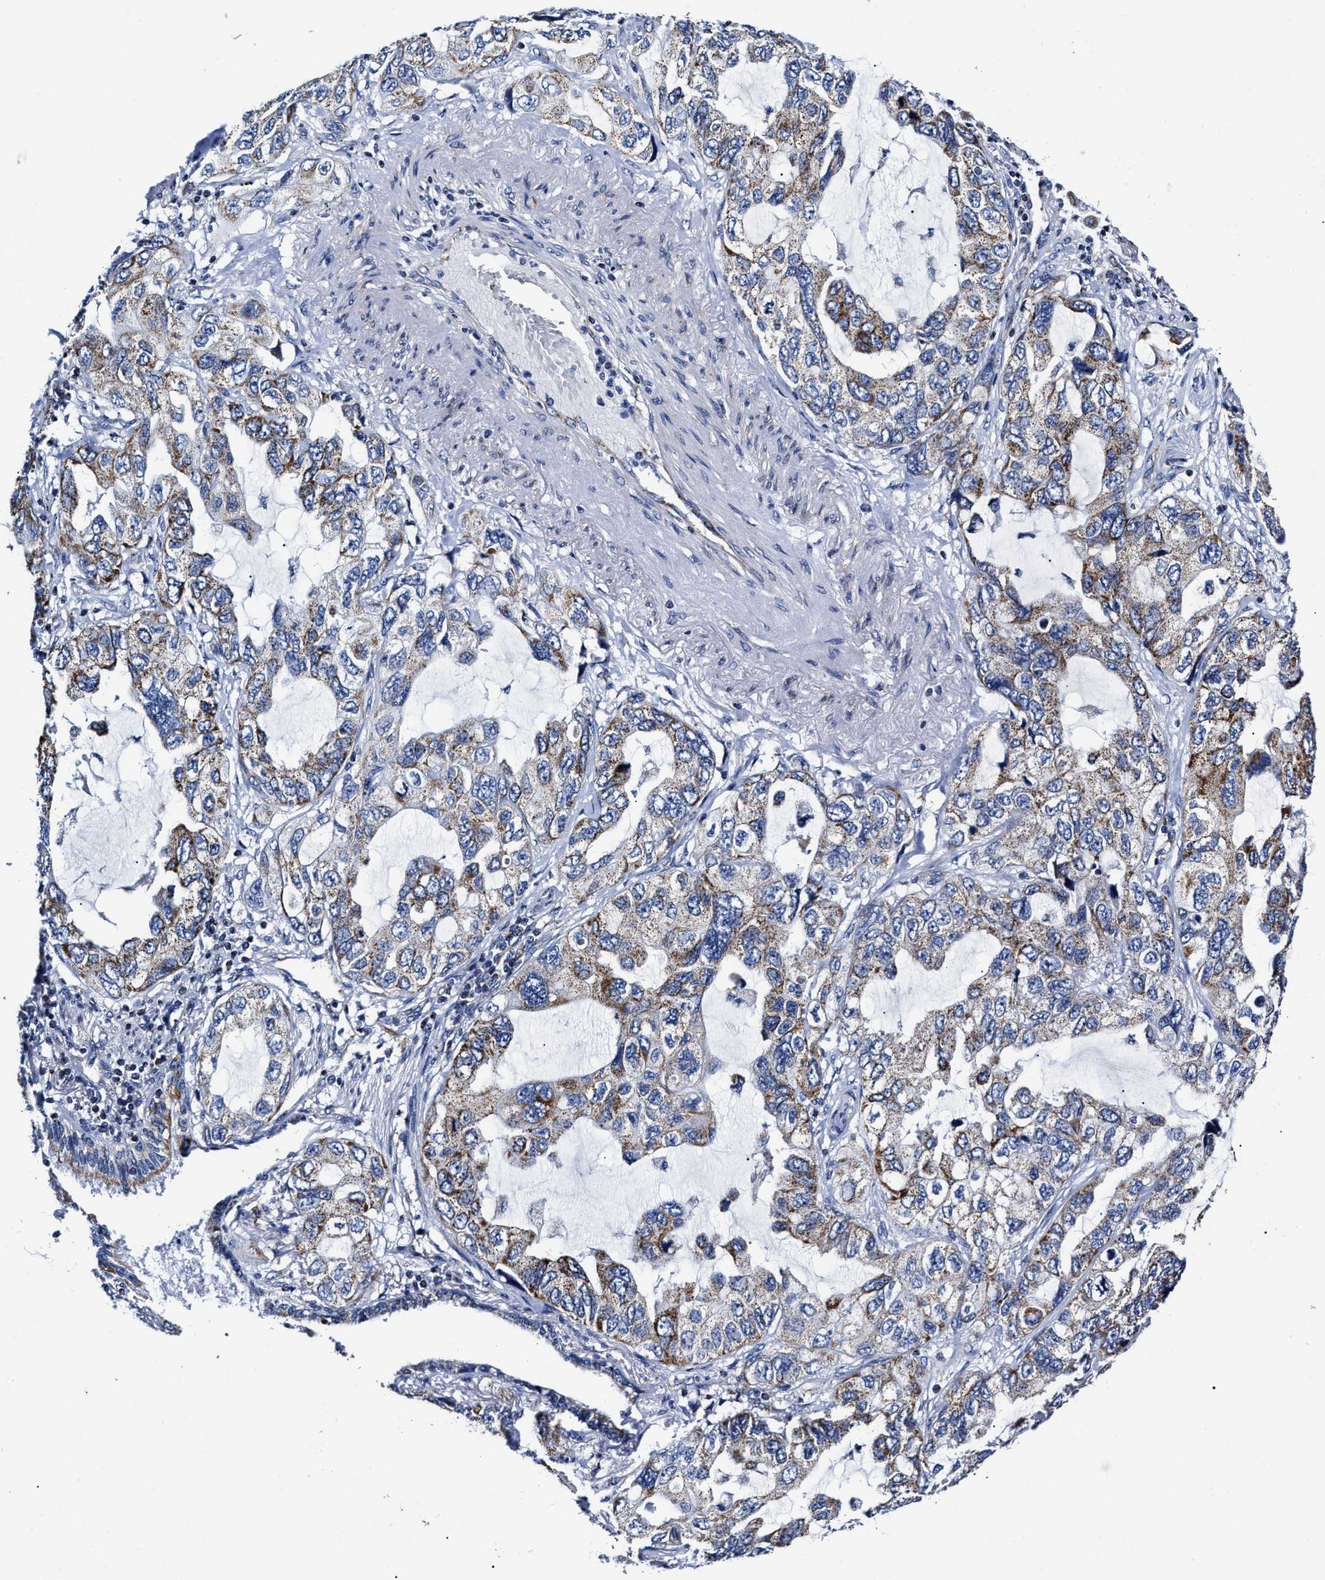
{"staining": {"intensity": "strong", "quantity": "25%-75%", "location": "cytoplasmic/membranous"}, "tissue": "lung cancer", "cell_type": "Tumor cells", "image_type": "cancer", "snomed": [{"axis": "morphology", "description": "Squamous cell carcinoma, NOS"}, {"axis": "topography", "description": "Lung"}], "caption": "Protein staining shows strong cytoplasmic/membranous positivity in about 25%-75% of tumor cells in lung cancer. Nuclei are stained in blue.", "gene": "HINT2", "patient": {"sex": "female", "age": 73}}